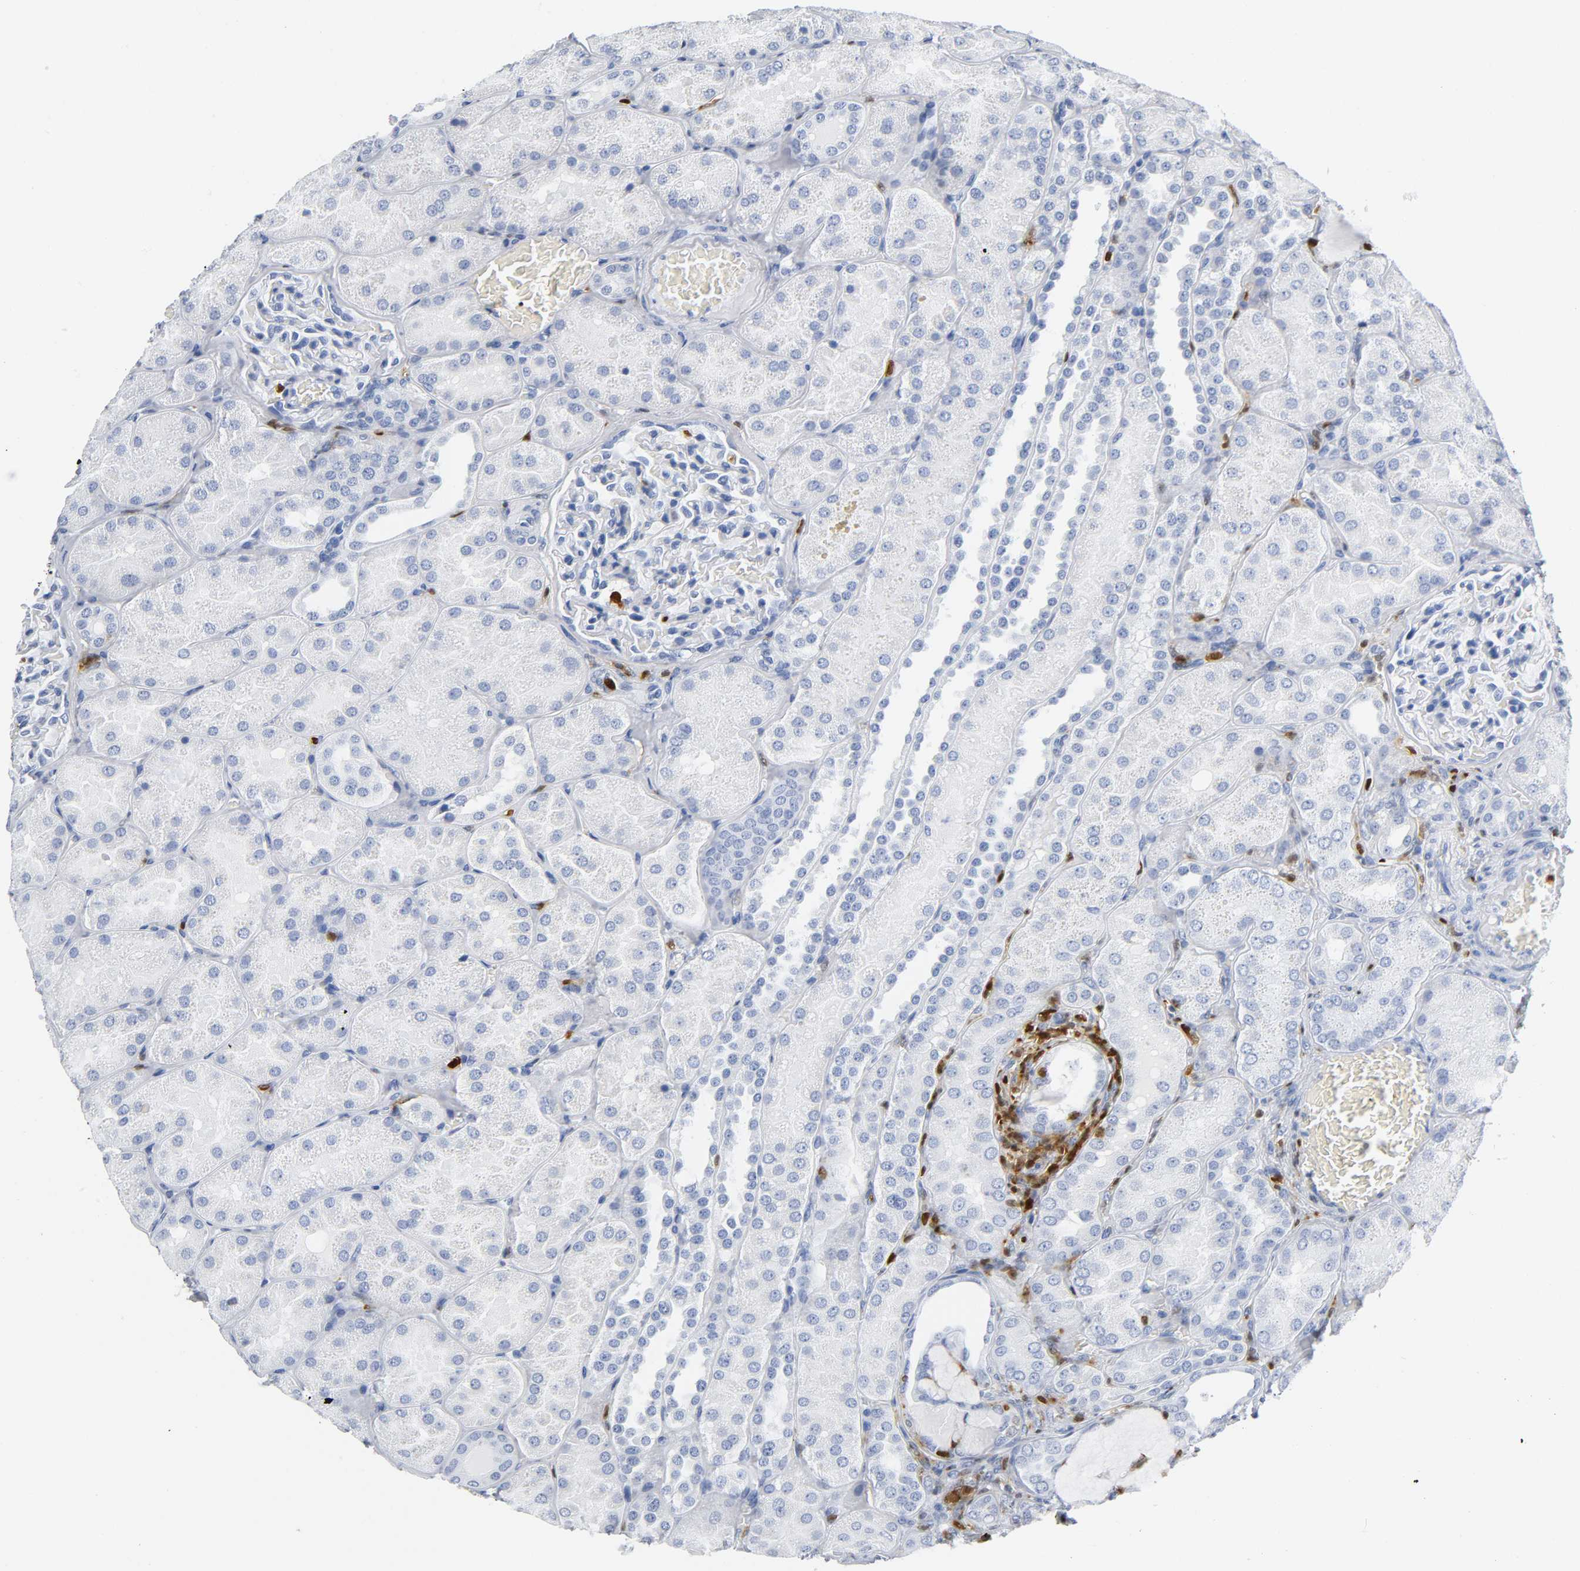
{"staining": {"intensity": "negative", "quantity": "none", "location": "none"}, "tissue": "kidney", "cell_type": "Cells in glomeruli", "image_type": "normal", "snomed": [{"axis": "morphology", "description": "Normal tissue, NOS"}, {"axis": "topography", "description": "Kidney"}], "caption": "Immunohistochemistry (IHC) histopathology image of normal kidney: human kidney stained with DAB displays no significant protein expression in cells in glomeruli.", "gene": "DOK2", "patient": {"sex": "male", "age": 28}}